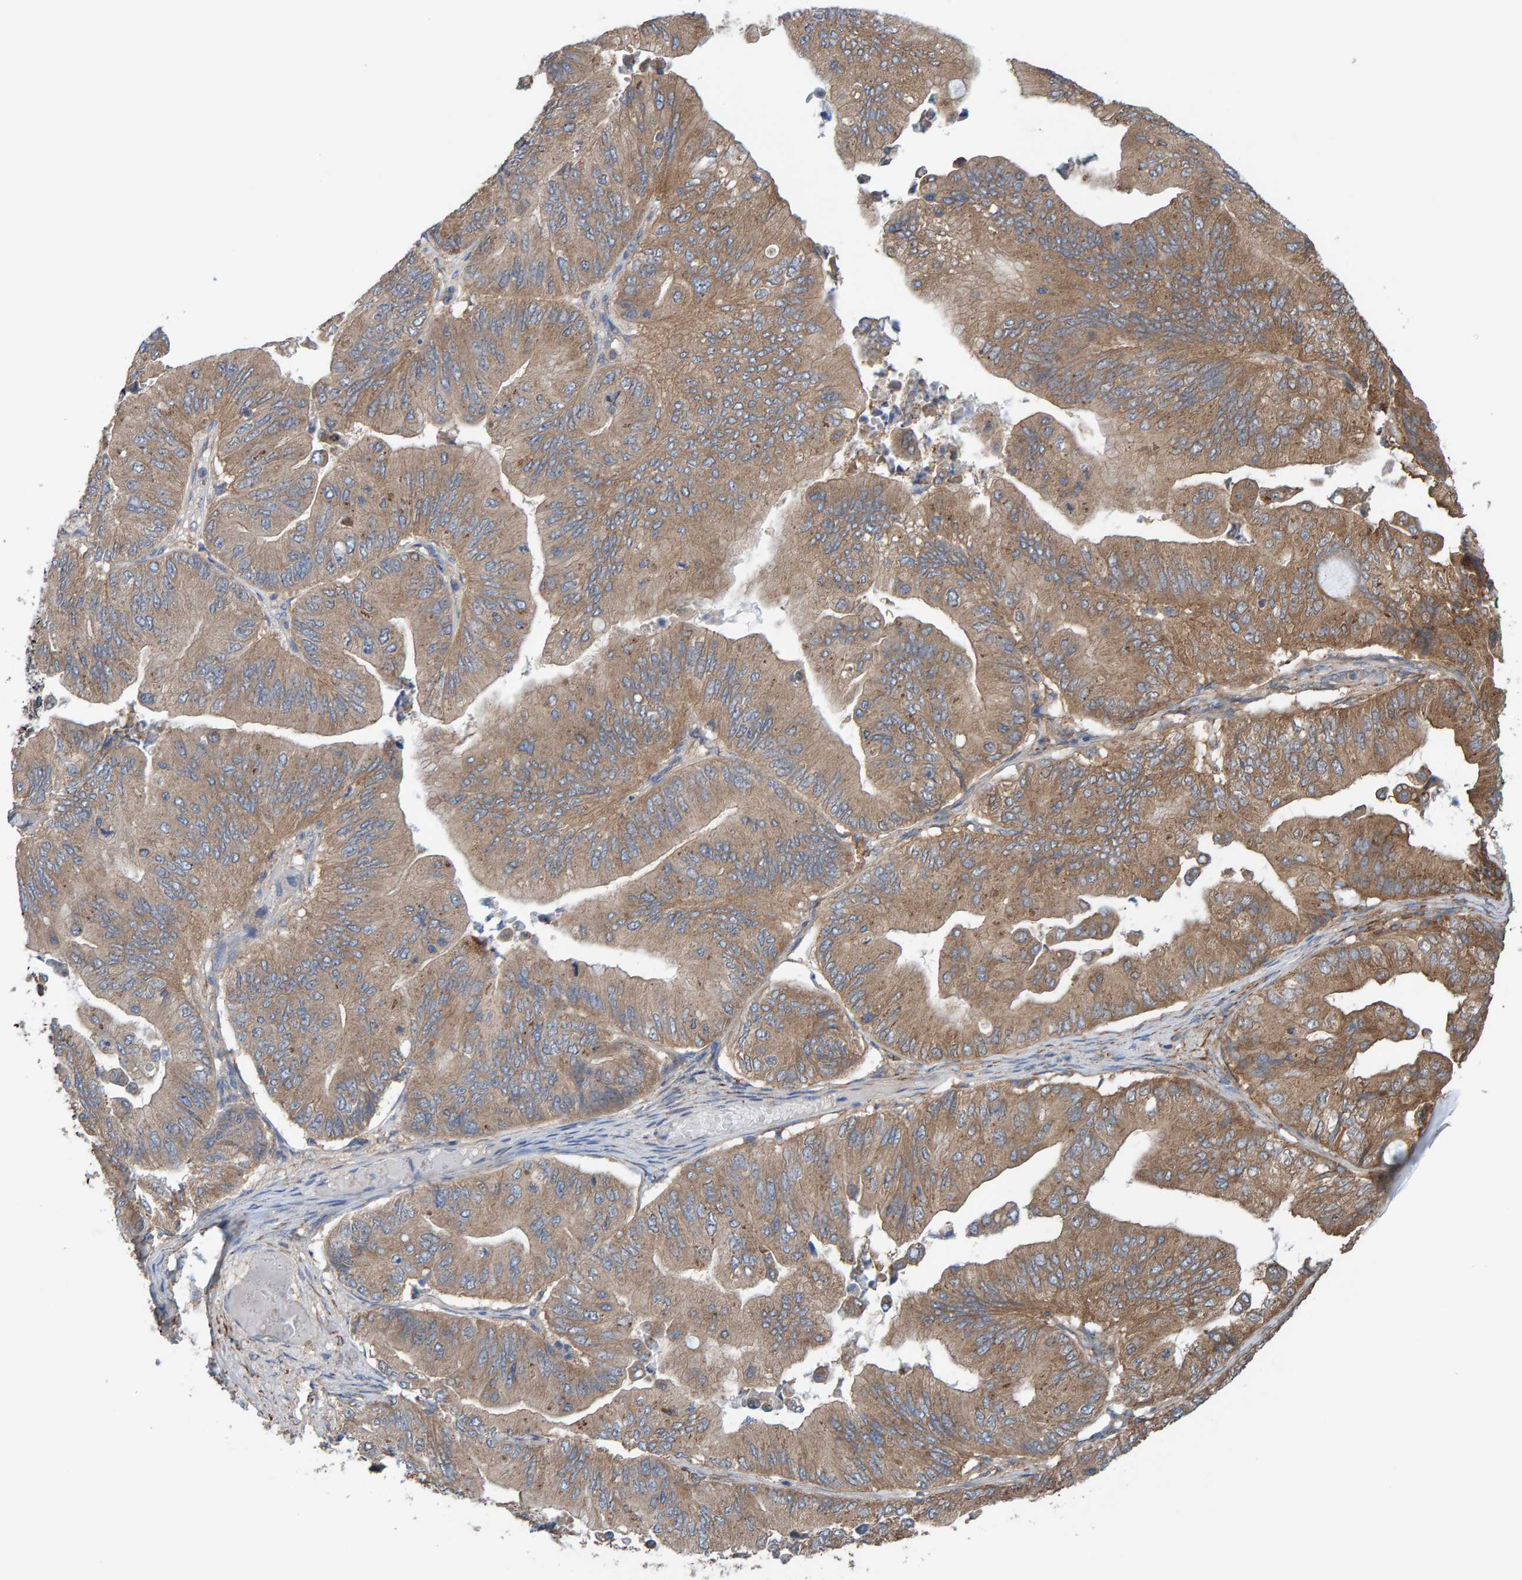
{"staining": {"intensity": "strong", "quantity": ">75%", "location": "cytoplasmic/membranous"}, "tissue": "ovarian cancer", "cell_type": "Tumor cells", "image_type": "cancer", "snomed": [{"axis": "morphology", "description": "Cystadenocarcinoma, mucinous, NOS"}, {"axis": "topography", "description": "Ovary"}], "caption": "IHC of ovarian cancer (mucinous cystadenocarcinoma) displays high levels of strong cytoplasmic/membranous staining in about >75% of tumor cells. (Brightfield microscopy of DAB IHC at high magnification).", "gene": "LRSAM1", "patient": {"sex": "female", "age": 61}}